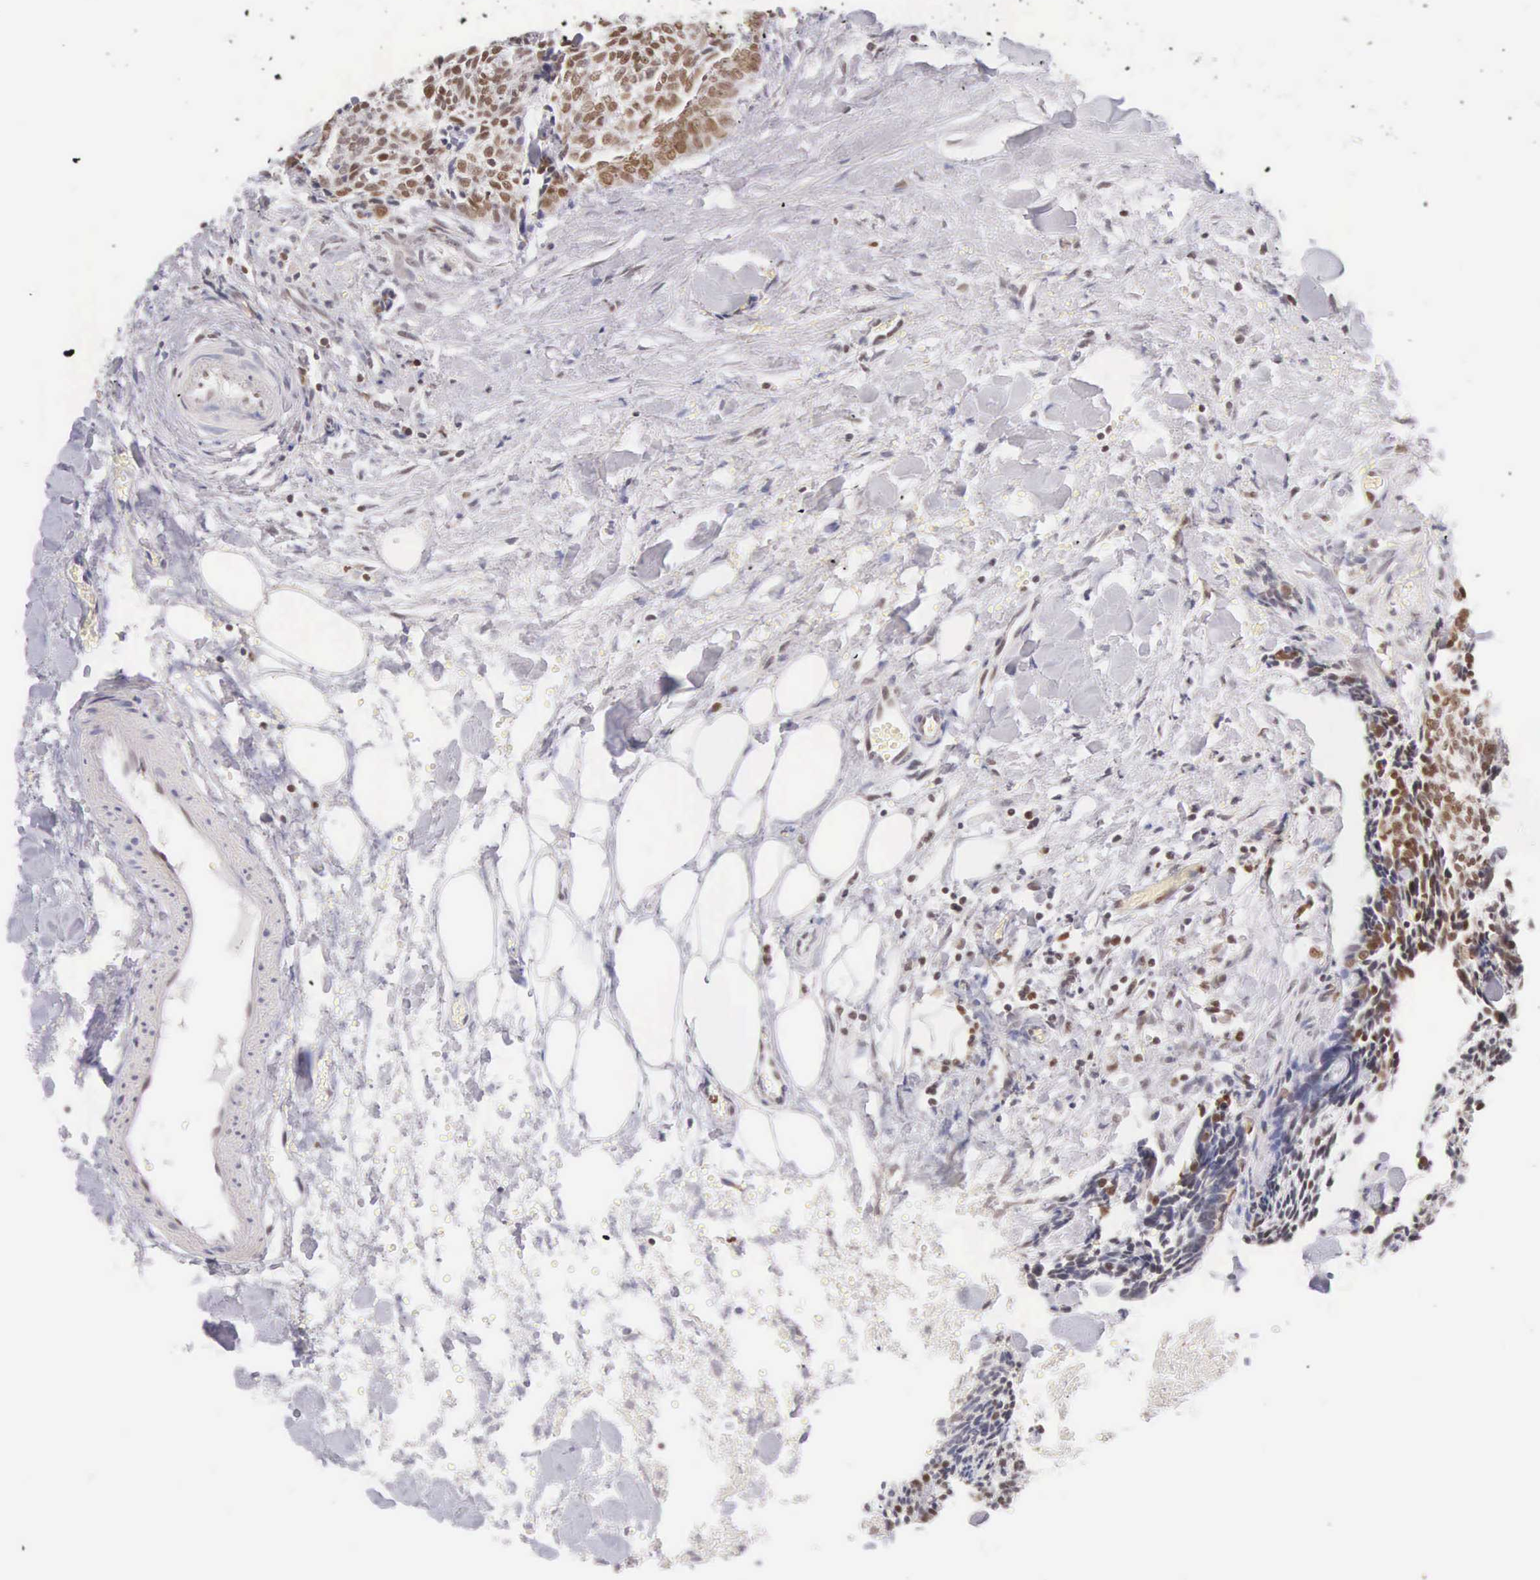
{"staining": {"intensity": "moderate", "quantity": "25%-75%", "location": "nuclear"}, "tissue": "head and neck cancer", "cell_type": "Tumor cells", "image_type": "cancer", "snomed": [{"axis": "morphology", "description": "Squamous cell carcinoma, NOS"}, {"axis": "topography", "description": "Salivary gland"}, {"axis": "topography", "description": "Head-Neck"}], "caption": "DAB (3,3'-diaminobenzidine) immunohistochemical staining of human head and neck cancer displays moderate nuclear protein expression in approximately 25%-75% of tumor cells. Nuclei are stained in blue.", "gene": "VRK1", "patient": {"sex": "male", "age": 70}}